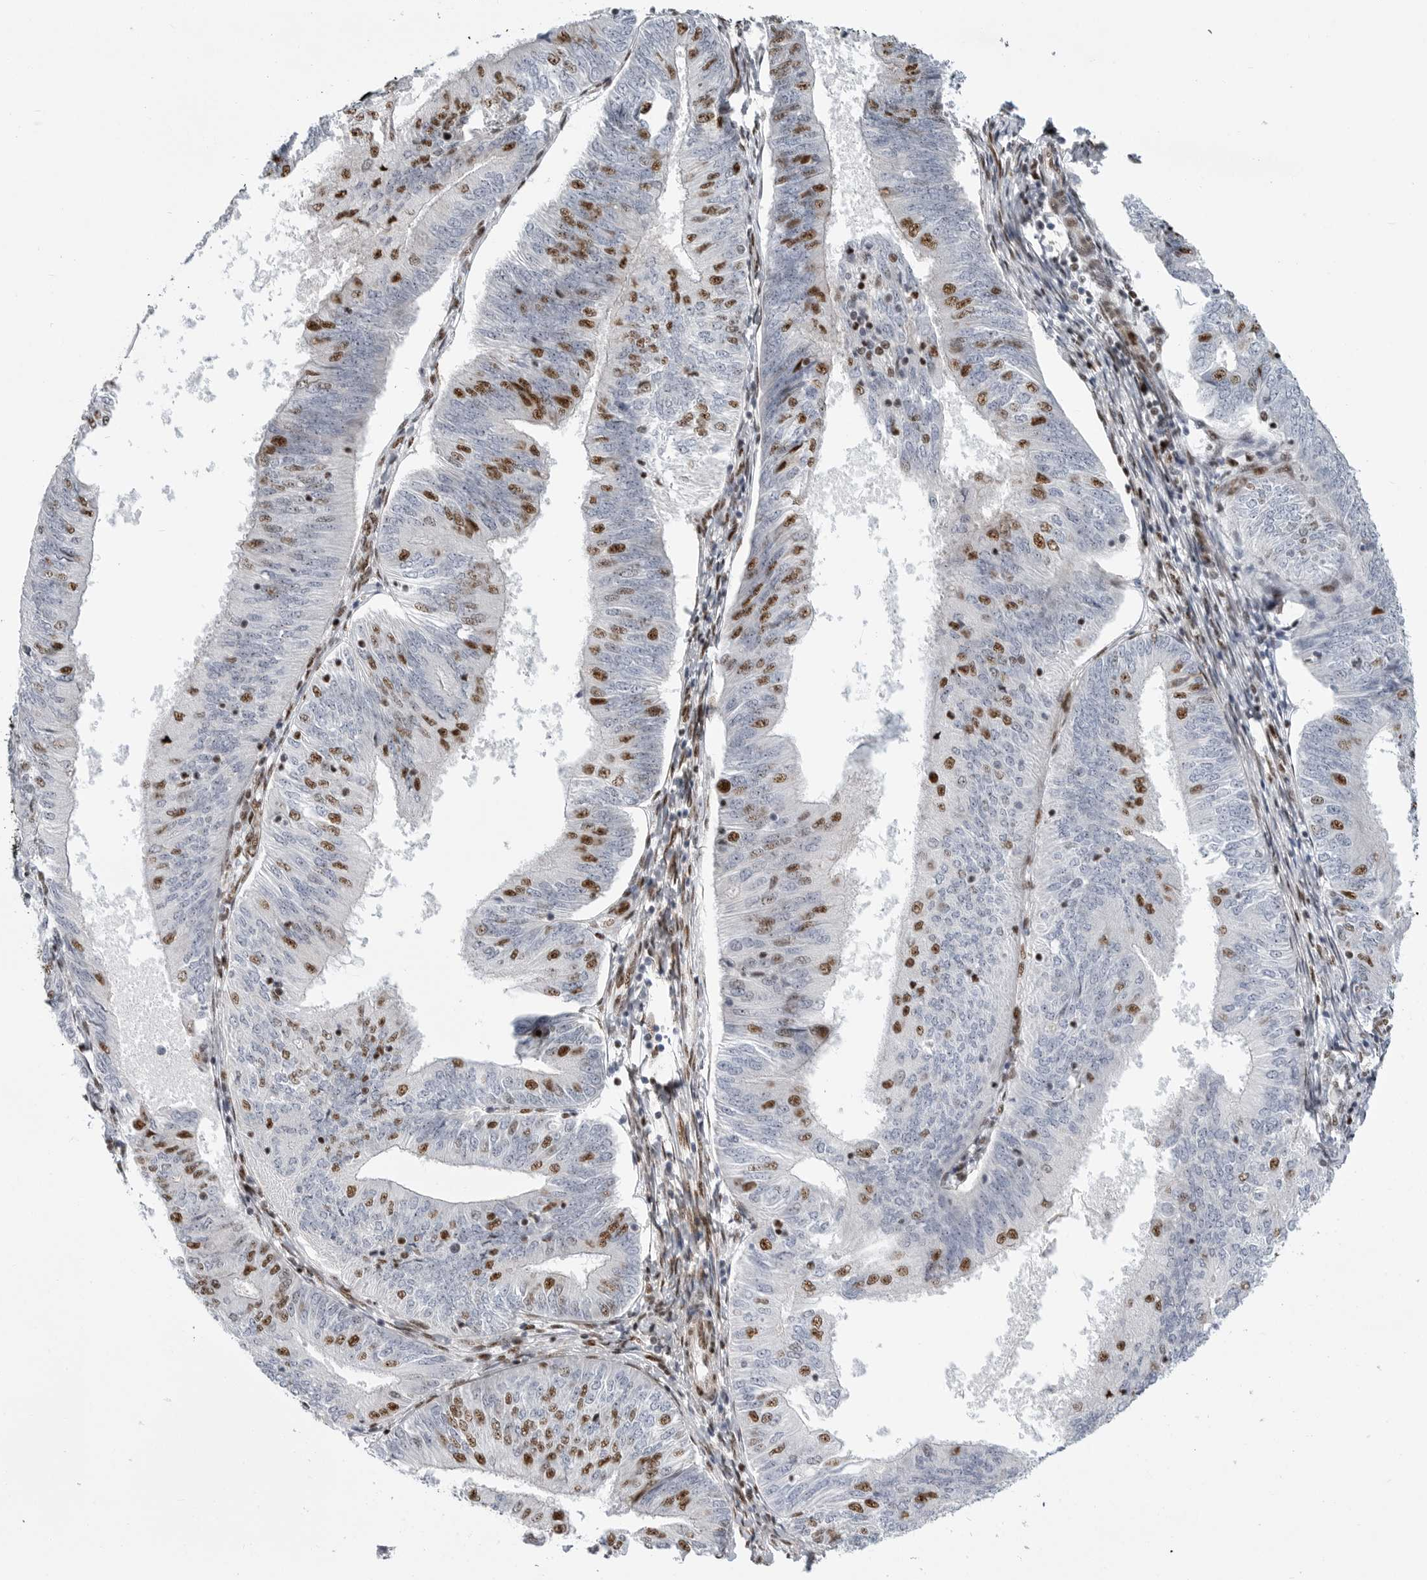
{"staining": {"intensity": "moderate", "quantity": "<25%", "location": "nuclear"}, "tissue": "endometrial cancer", "cell_type": "Tumor cells", "image_type": "cancer", "snomed": [{"axis": "morphology", "description": "Adenocarcinoma, NOS"}, {"axis": "topography", "description": "Endometrium"}], "caption": "Immunohistochemistry (IHC) photomicrograph of neoplastic tissue: endometrial adenocarcinoma stained using immunohistochemistry exhibits low levels of moderate protein expression localized specifically in the nuclear of tumor cells, appearing as a nuclear brown color.", "gene": "GPATCH2", "patient": {"sex": "female", "age": 58}}